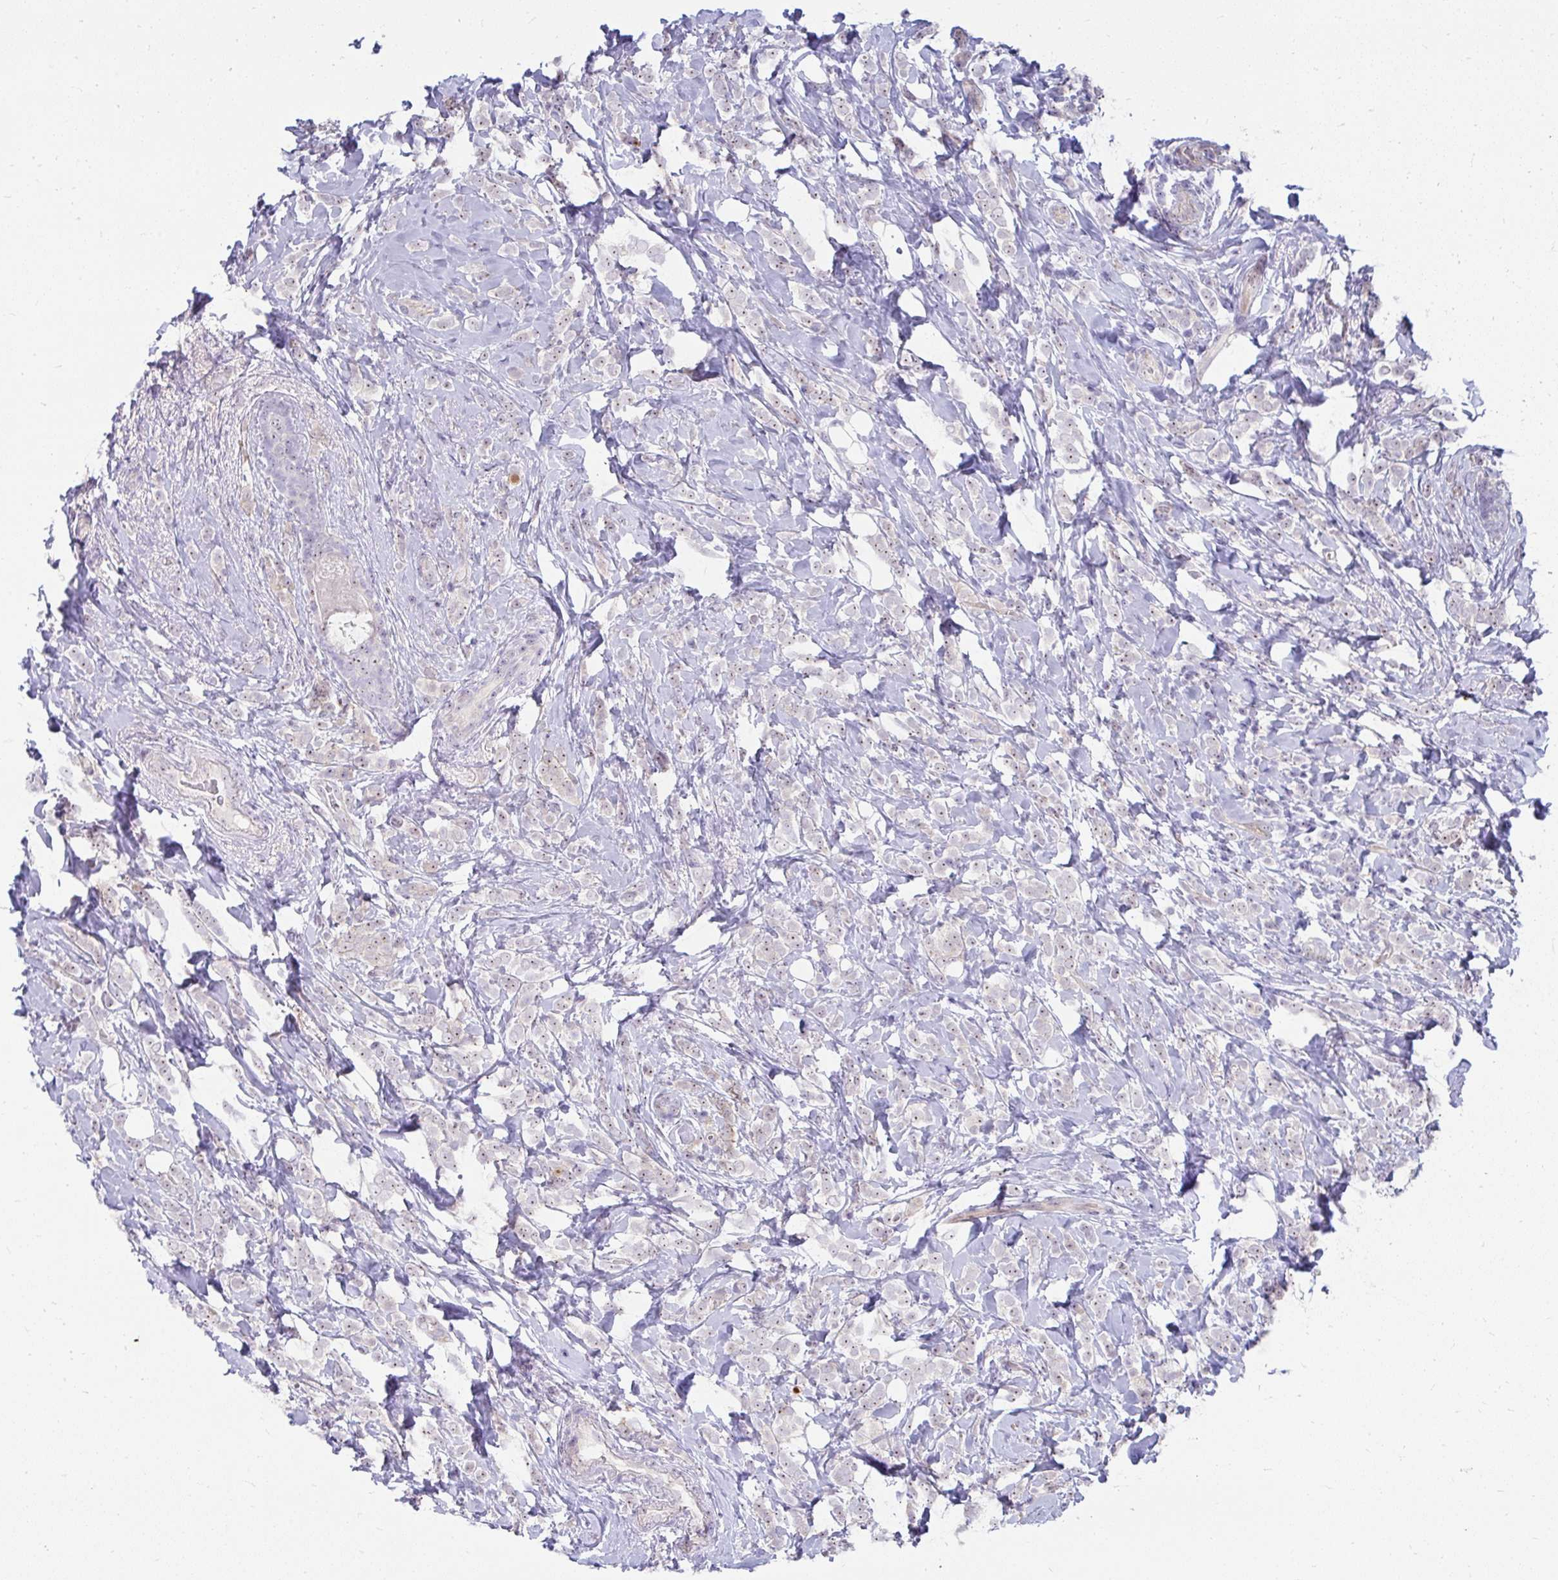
{"staining": {"intensity": "weak", "quantity": "25%-75%", "location": "nuclear"}, "tissue": "breast cancer", "cell_type": "Tumor cells", "image_type": "cancer", "snomed": [{"axis": "morphology", "description": "Lobular carcinoma"}, {"axis": "topography", "description": "Breast"}], "caption": "Breast cancer (lobular carcinoma) was stained to show a protein in brown. There is low levels of weak nuclear expression in approximately 25%-75% of tumor cells. (Brightfield microscopy of DAB IHC at high magnification).", "gene": "MUS81", "patient": {"sex": "female", "age": 49}}